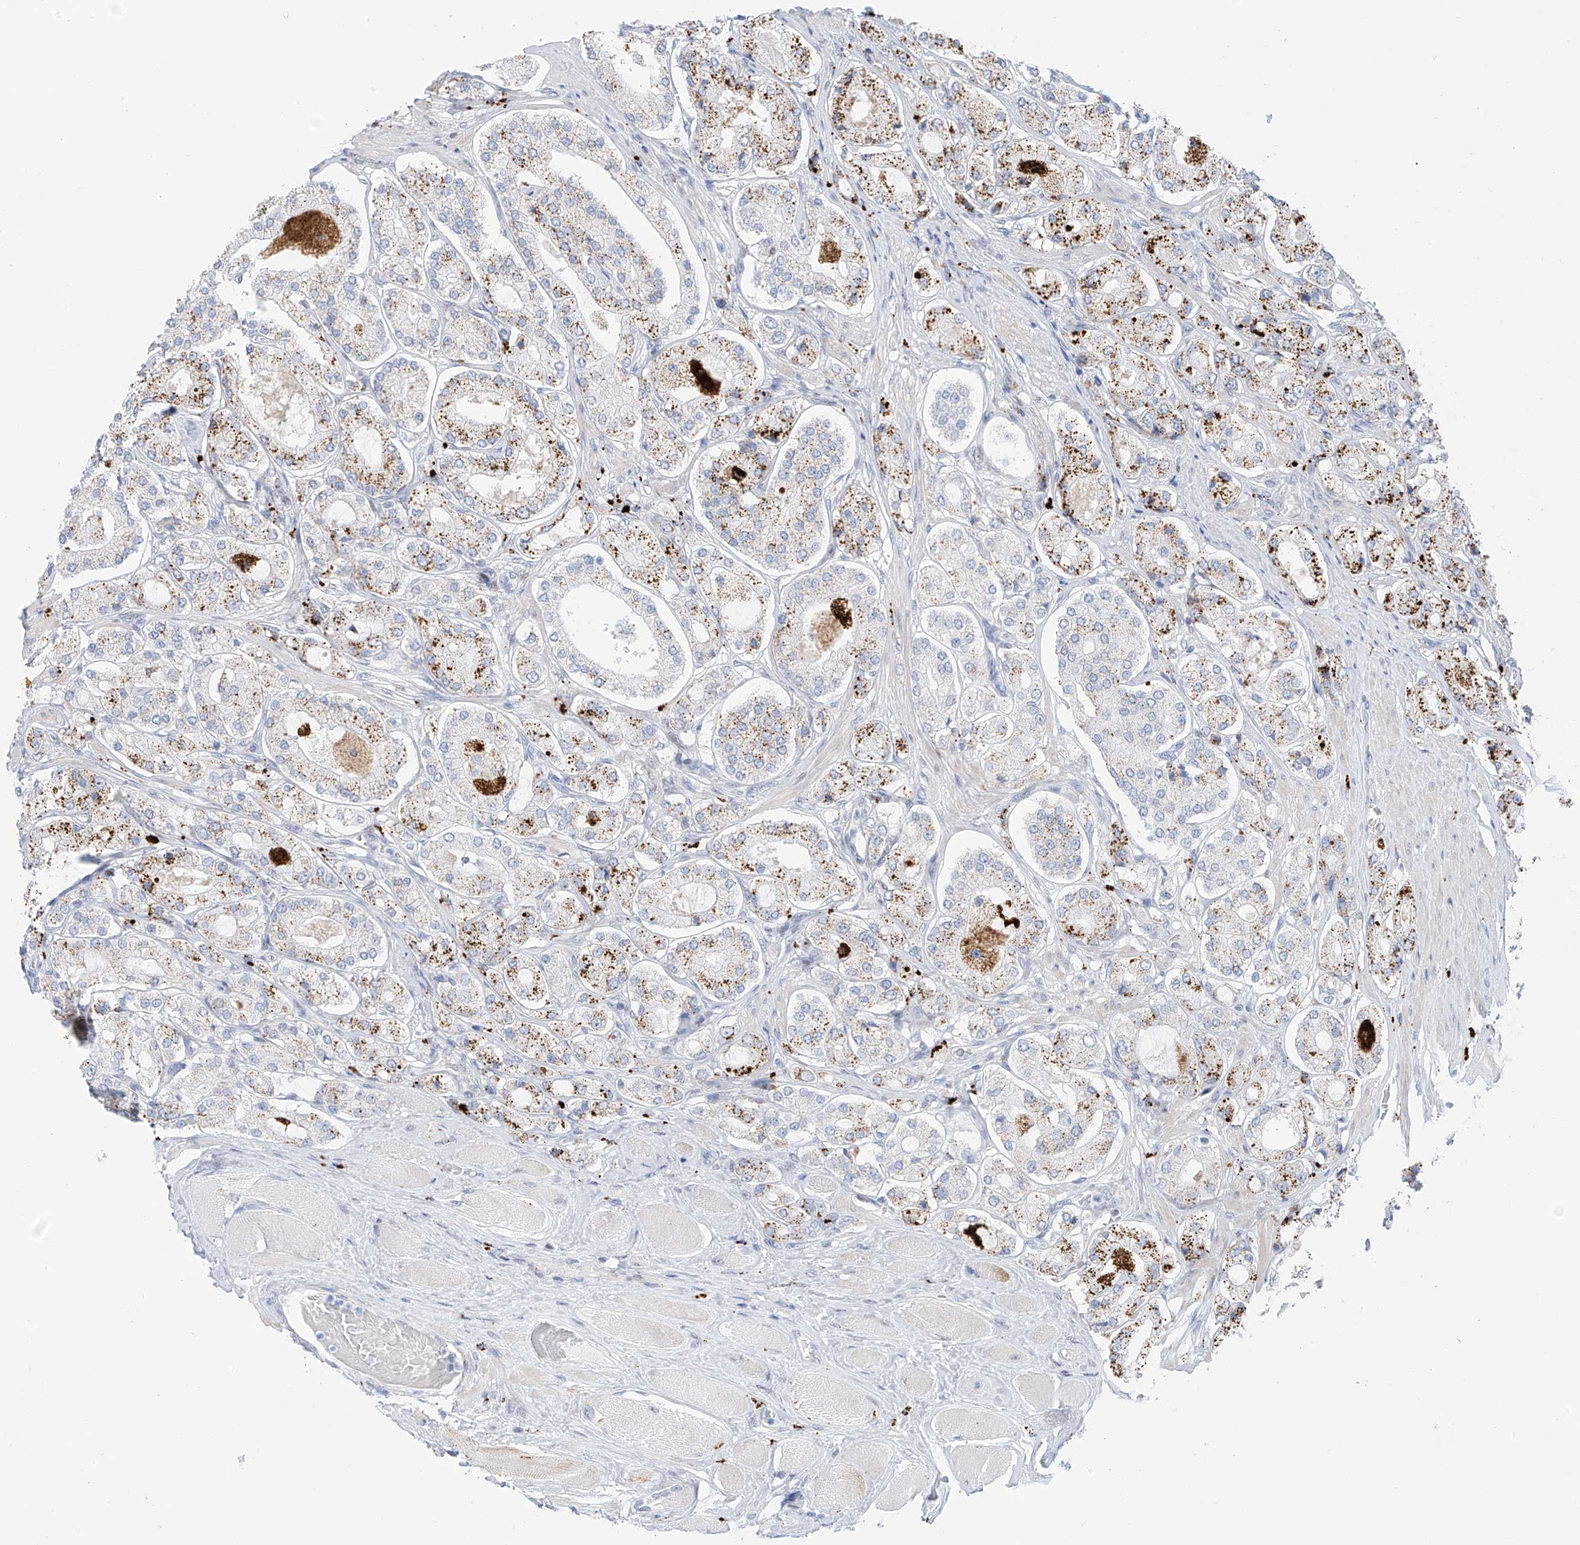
{"staining": {"intensity": "moderate", "quantity": "25%-75%", "location": "cytoplasmic/membranous"}, "tissue": "prostate cancer", "cell_type": "Tumor cells", "image_type": "cancer", "snomed": [{"axis": "morphology", "description": "Adenocarcinoma, High grade"}, {"axis": "topography", "description": "Prostate"}], "caption": "Immunohistochemical staining of high-grade adenocarcinoma (prostate) shows medium levels of moderate cytoplasmic/membranous protein positivity in approximately 25%-75% of tumor cells. (IHC, brightfield microscopy, high magnification).", "gene": "PSPH", "patient": {"sex": "male", "age": 65}}